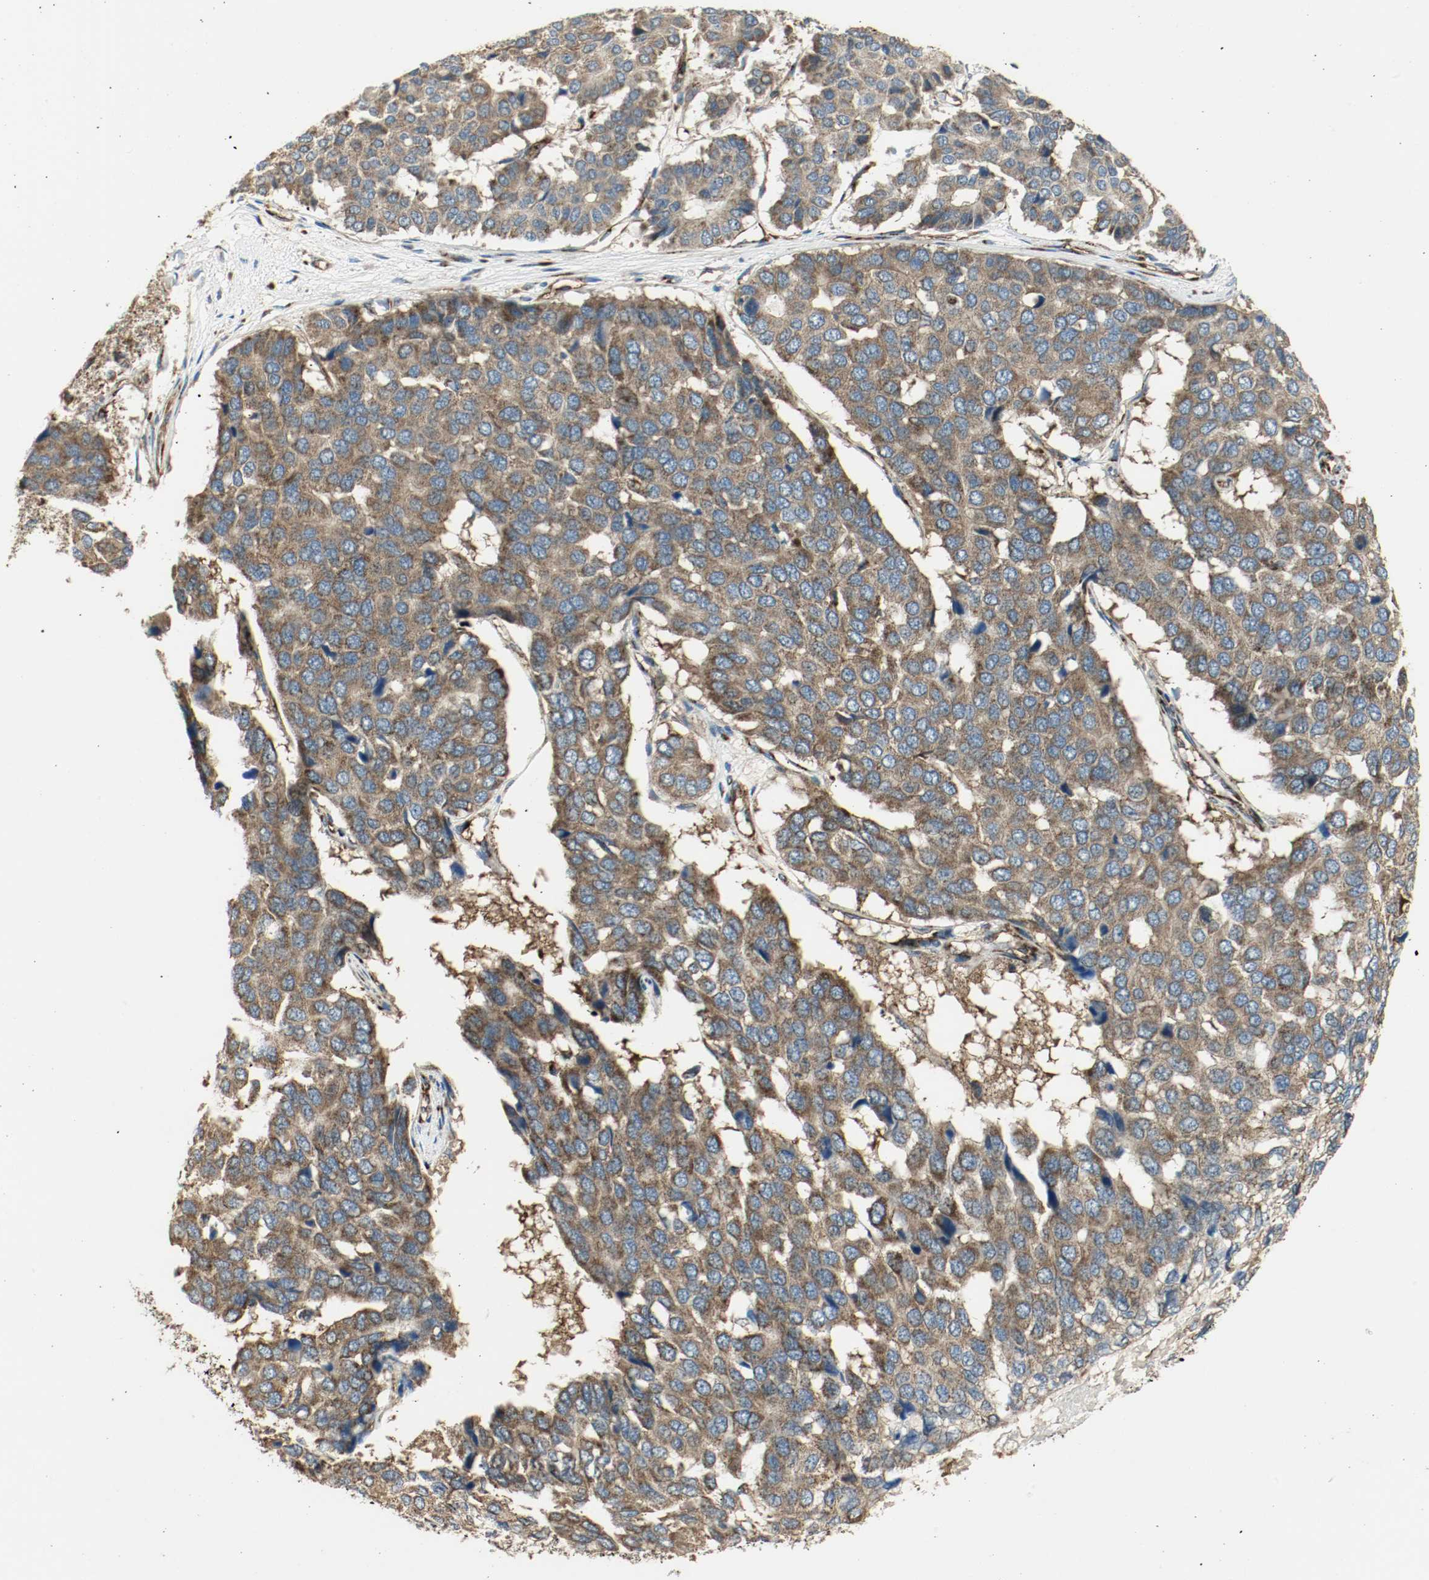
{"staining": {"intensity": "strong", "quantity": ">75%", "location": "cytoplasmic/membranous"}, "tissue": "pancreatic cancer", "cell_type": "Tumor cells", "image_type": "cancer", "snomed": [{"axis": "morphology", "description": "Adenocarcinoma, NOS"}, {"axis": "topography", "description": "Pancreas"}], "caption": "Protein staining by IHC reveals strong cytoplasmic/membranous expression in approximately >75% of tumor cells in pancreatic adenocarcinoma. The staining was performed using DAB (3,3'-diaminobenzidine) to visualize the protein expression in brown, while the nuclei were stained in blue with hematoxylin (Magnification: 20x).", "gene": "PLCG1", "patient": {"sex": "male", "age": 50}}